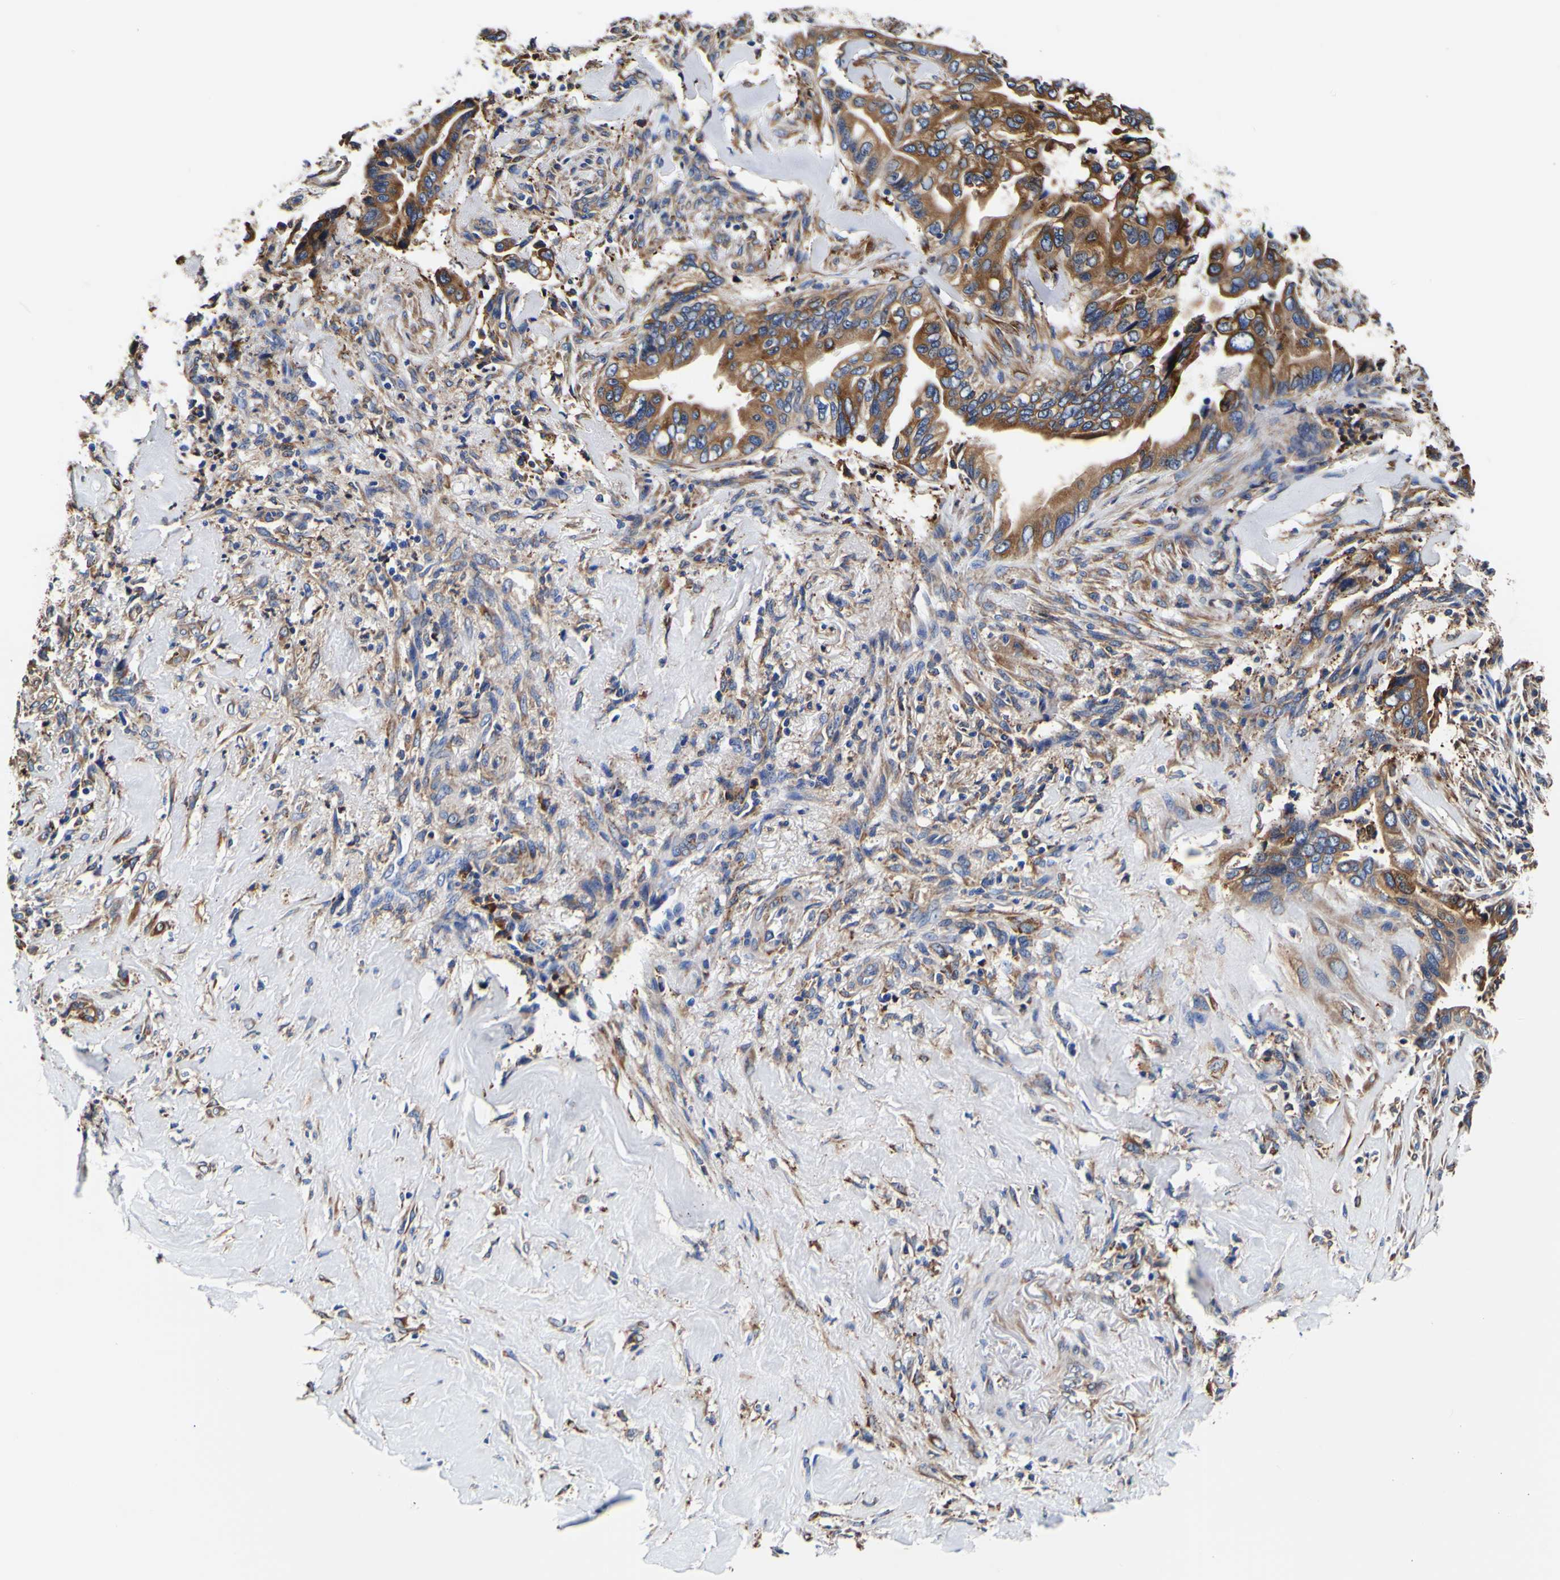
{"staining": {"intensity": "moderate", "quantity": ">75%", "location": "cytoplasmic/membranous"}, "tissue": "liver cancer", "cell_type": "Tumor cells", "image_type": "cancer", "snomed": [{"axis": "morphology", "description": "Cholangiocarcinoma"}, {"axis": "topography", "description": "Liver"}], "caption": "Liver cancer (cholangiocarcinoma) stained with a protein marker displays moderate staining in tumor cells.", "gene": "P4HB", "patient": {"sex": "female", "age": 67}}